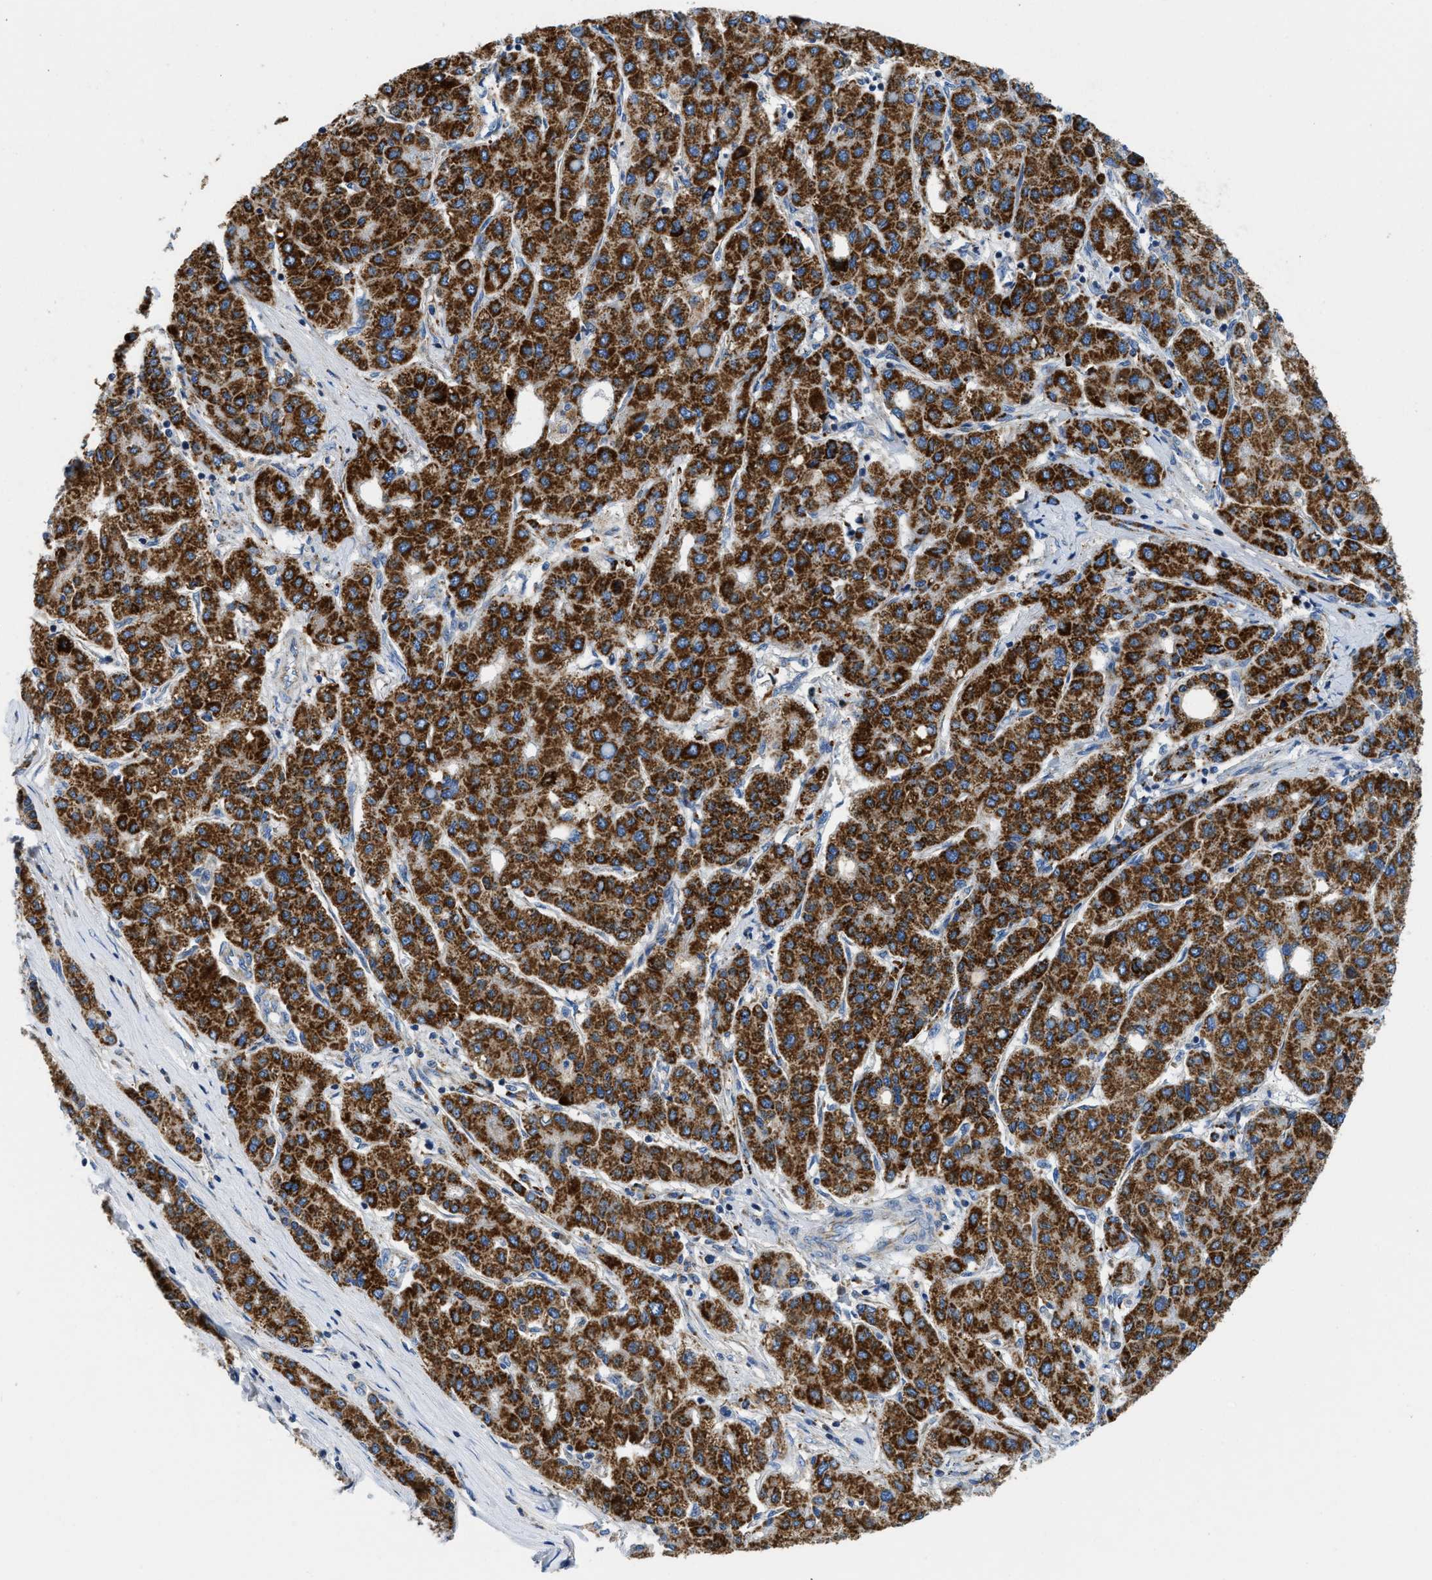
{"staining": {"intensity": "strong", "quantity": ">75%", "location": "cytoplasmic/membranous"}, "tissue": "liver cancer", "cell_type": "Tumor cells", "image_type": "cancer", "snomed": [{"axis": "morphology", "description": "Carcinoma, Hepatocellular, NOS"}, {"axis": "topography", "description": "Liver"}], "caption": "Liver cancer (hepatocellular carcinoma) stained with a protein marker demonstrates strong staining in tumor cells.", "gene": "SLC25A13", "patient": {"sex": "male", "age": 65}}